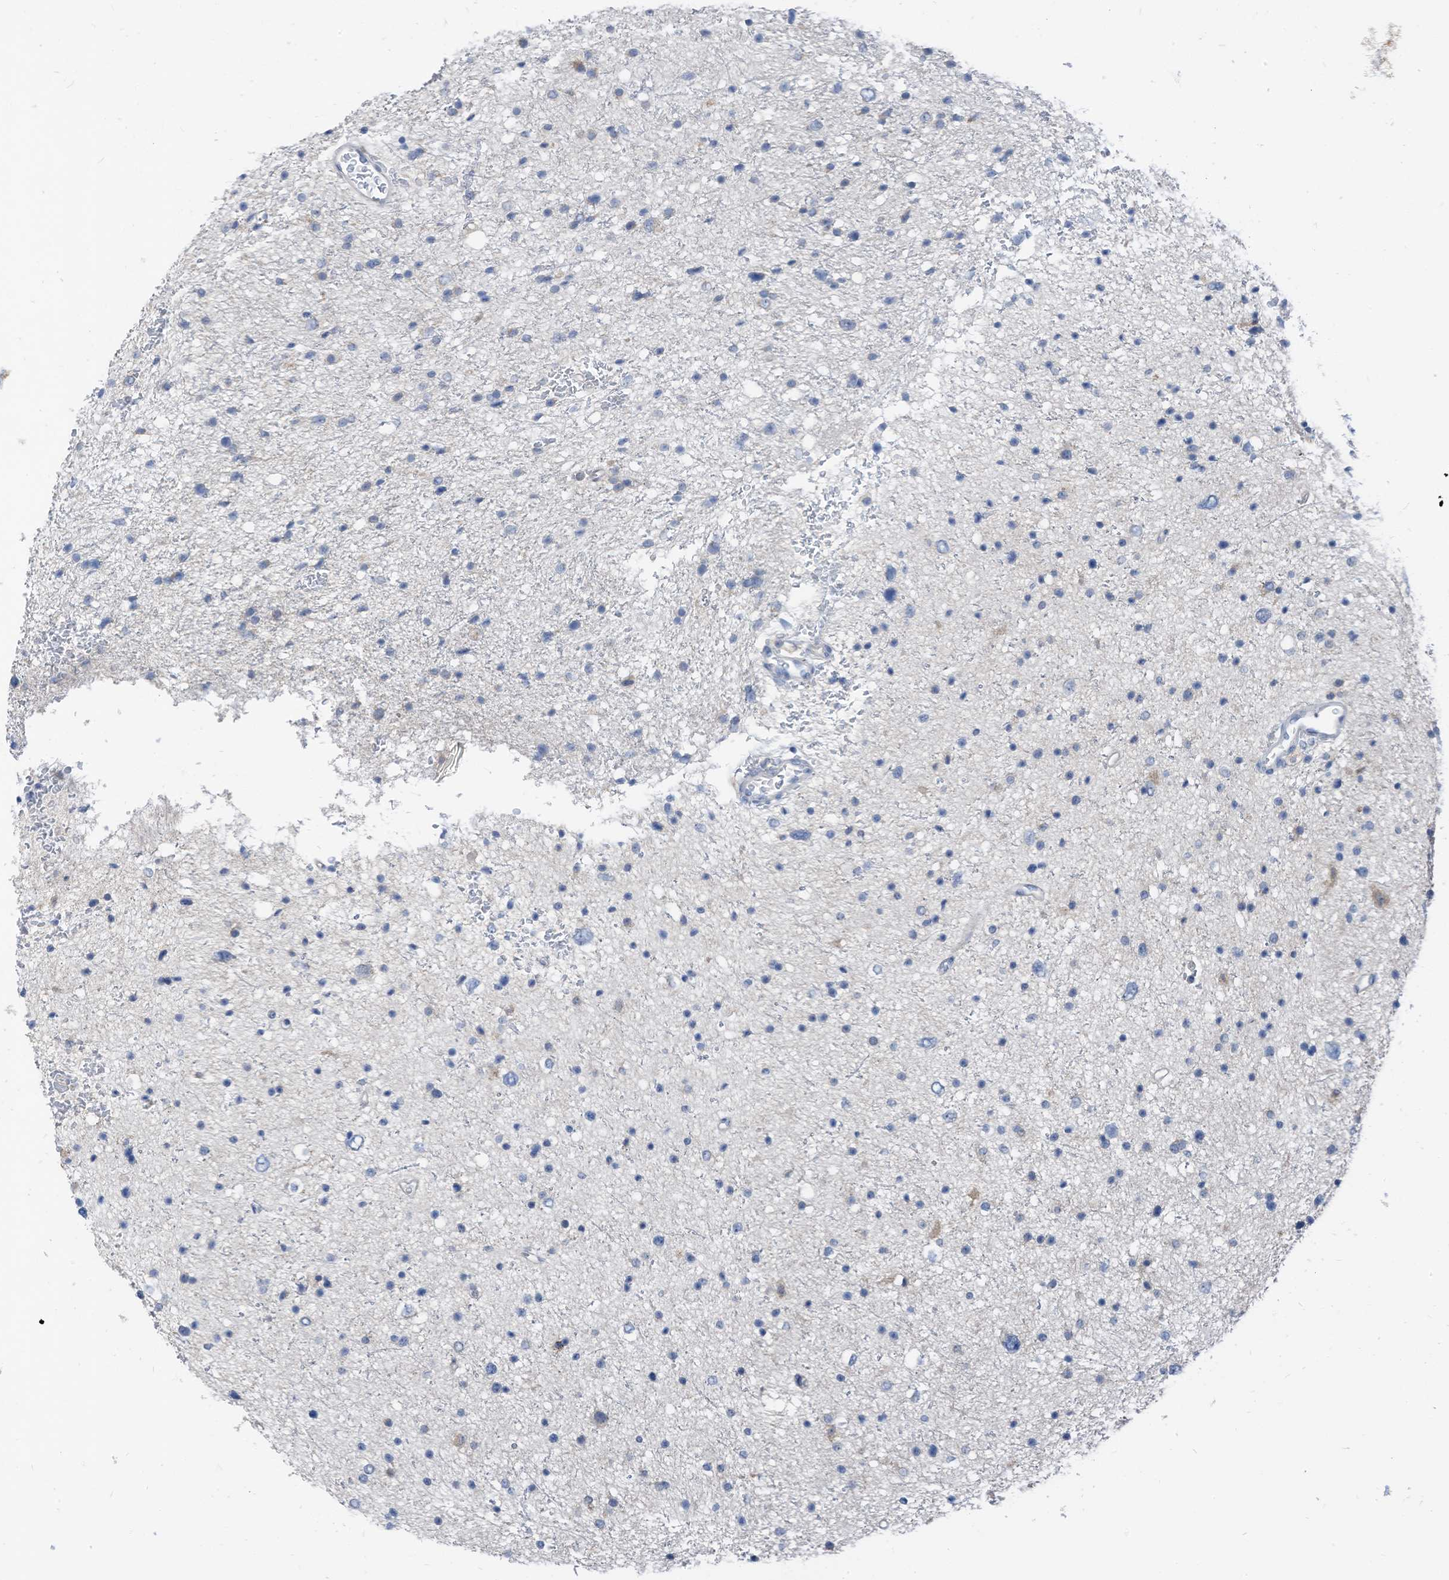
{"staining": {"intensity": "negative", "quantity": "none", "location": "none"}, "tissue": "glioma", "cell_type": "Tumor cells", "image_type": "cancer", "snomed": [{"axis": "morphology", "description": "Glioma, malignant, Low grade"}, {"axis": "topography", "description": "Brain"}], "caption": "A histopathology image of human malignant glioma (low-grade) is negative for staining in tumor cells.", "gene": "LDAH", "patient": {"sex": "female", "age": 37}}